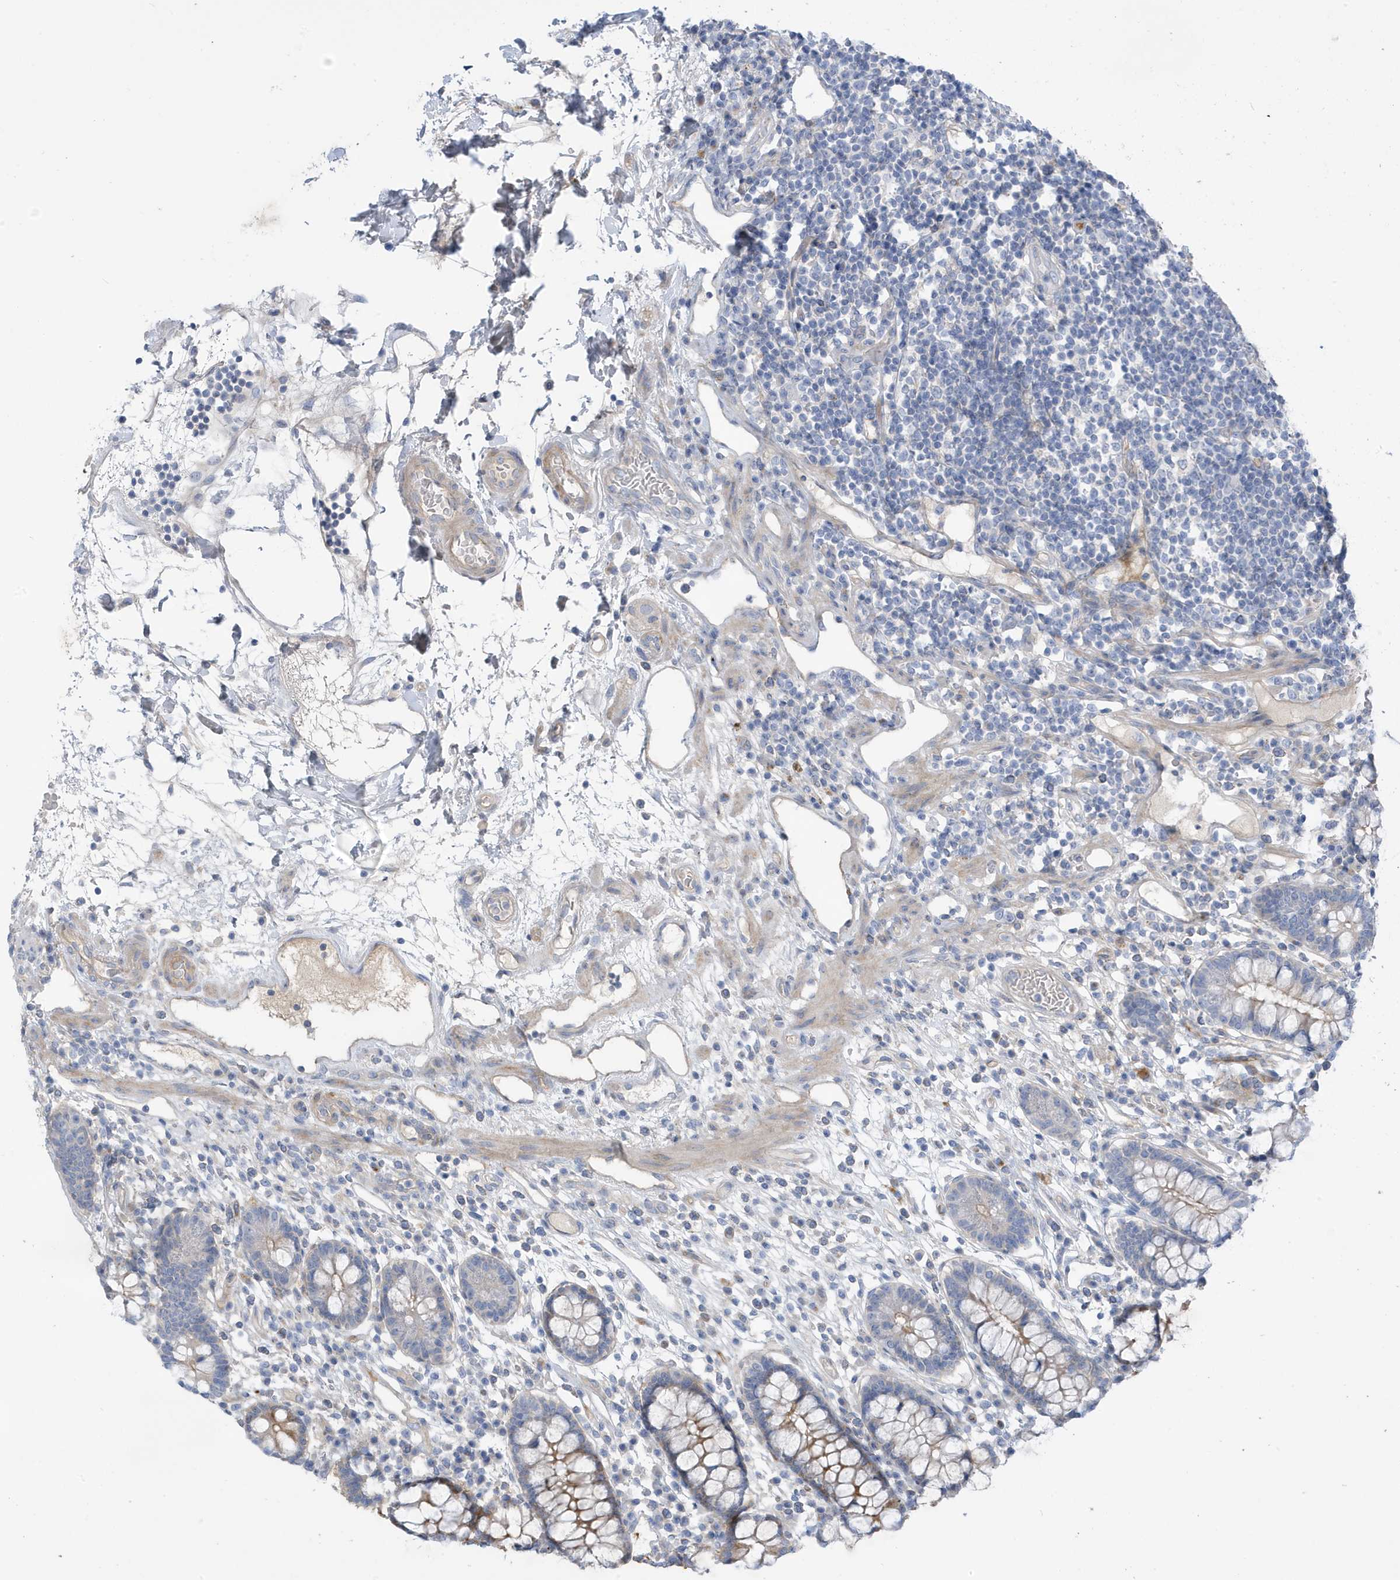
{"staining": {"intensity": "weak", "quantity": ">75%", "location": "cytoplasmic/membranous"}, "tissue": "colon", "cell_type": "Endothelial cells", "image_type": "normal", "snomed": [{"axis": "morphology", "description": "Normal tissue, NOS"}, {"axis": "topography", "description": "Colon"}], "caption": "Immunohistochemistry histopathology image of unremarkable colon stained for a protein (brown), which reveals low levels of weak cytoplasmic/membranous positivity in approximately >75% of endothelial cells.", "gene": "ATP13A5", "patient": {"sex": "female", "age": 79}}